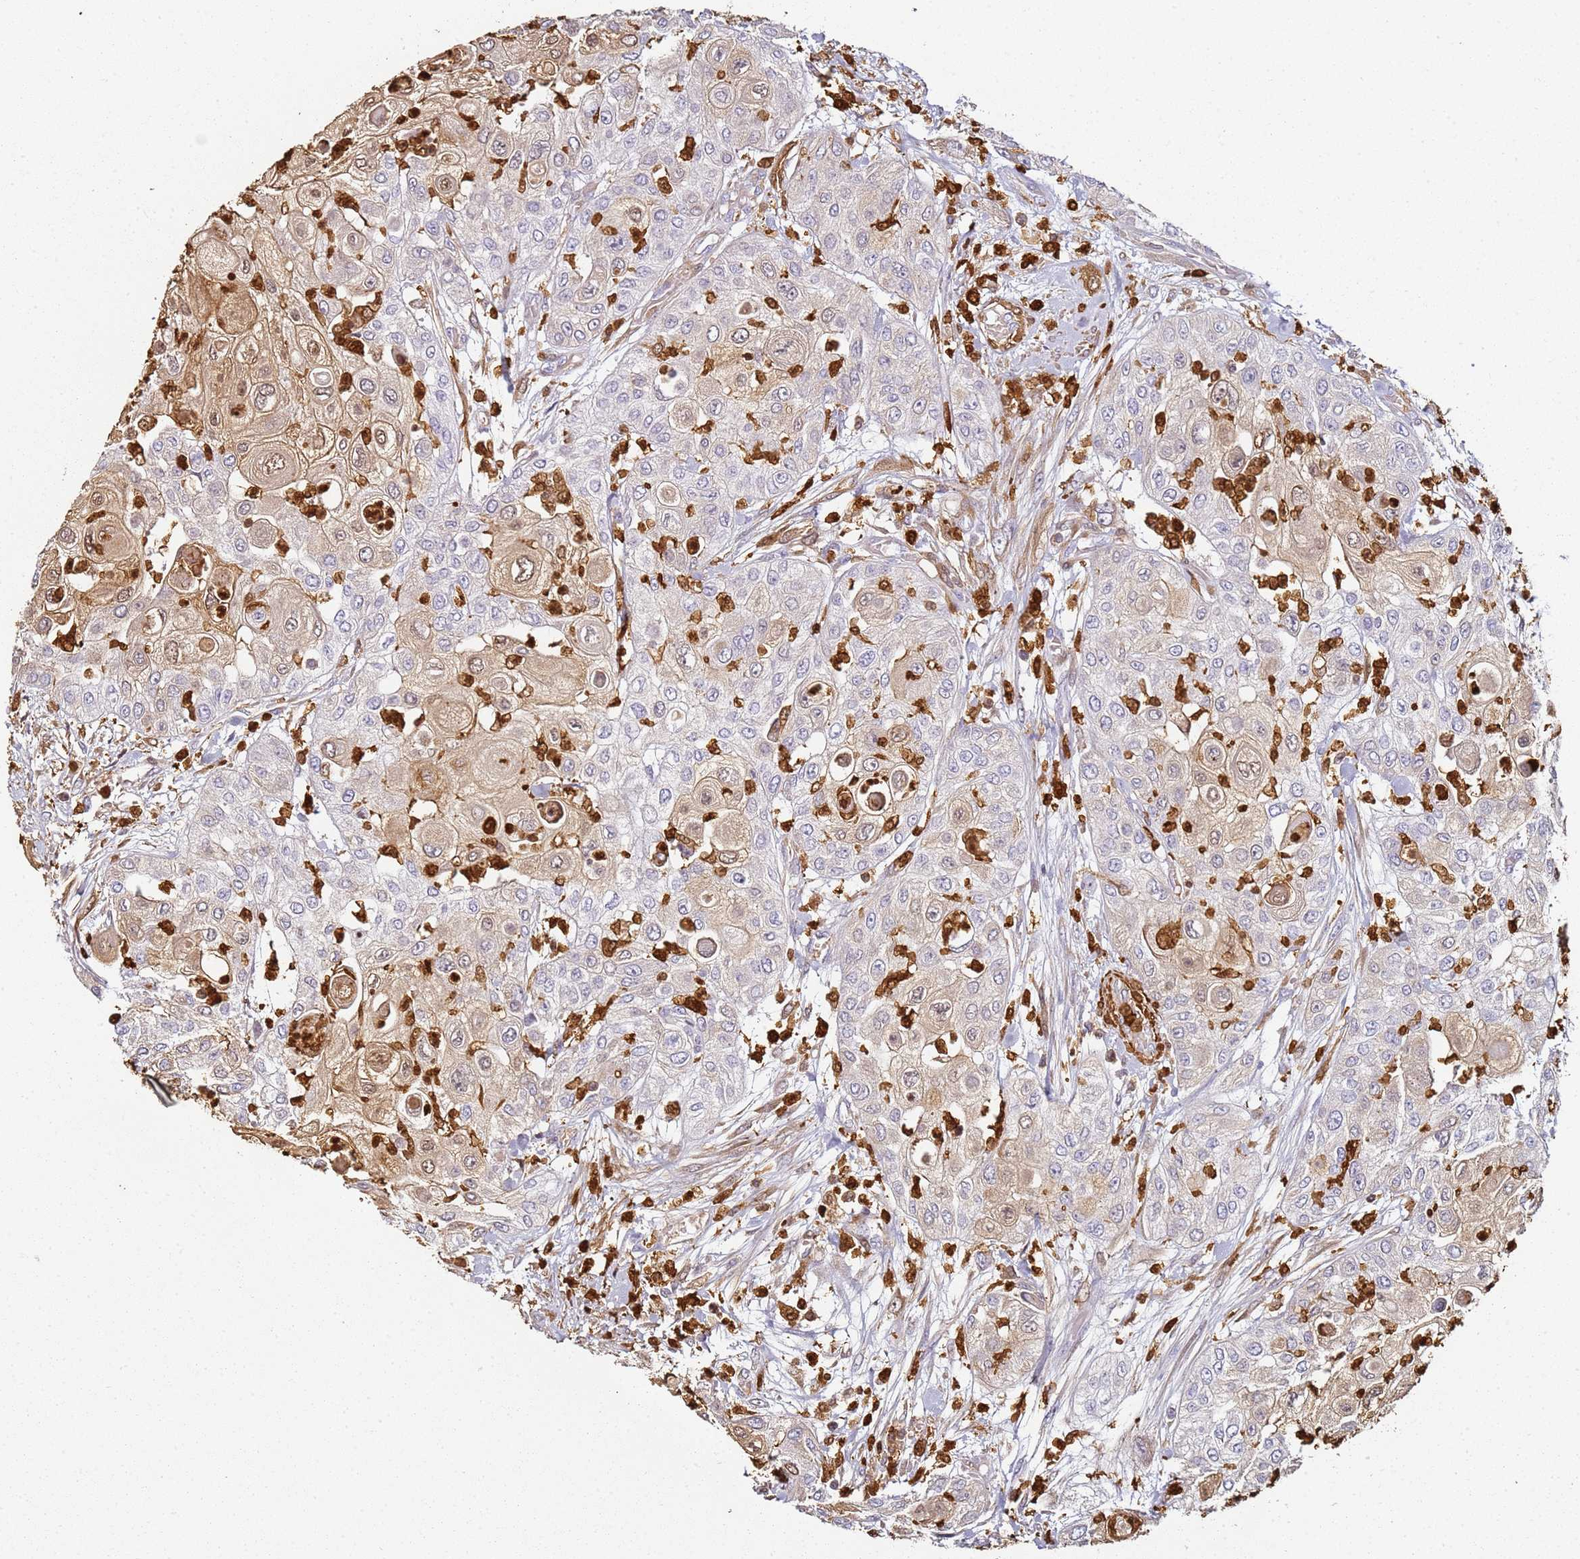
{"staining": {"intensity": "weak", "quantity": "25%-75%", "location": "cytoplasmic/membranous,nuclear"}, "tissue": "urothelial cancer", "cell_type": "Tumor cells", "image_type": "cancer", "snomed": [{"axis": "morphology", "description": "Urothelial carcinoma, High grade"}, {"axis": "topography", "description": "Urinary bladder"}], "caption": "Weak cytoplasmic/membranous and nuclear staining is appreciated in about 25%-75% of tumor cells in urothelial cancer.", "gene": "S100A4", "patient": {"sex": "female", "age": 79}}